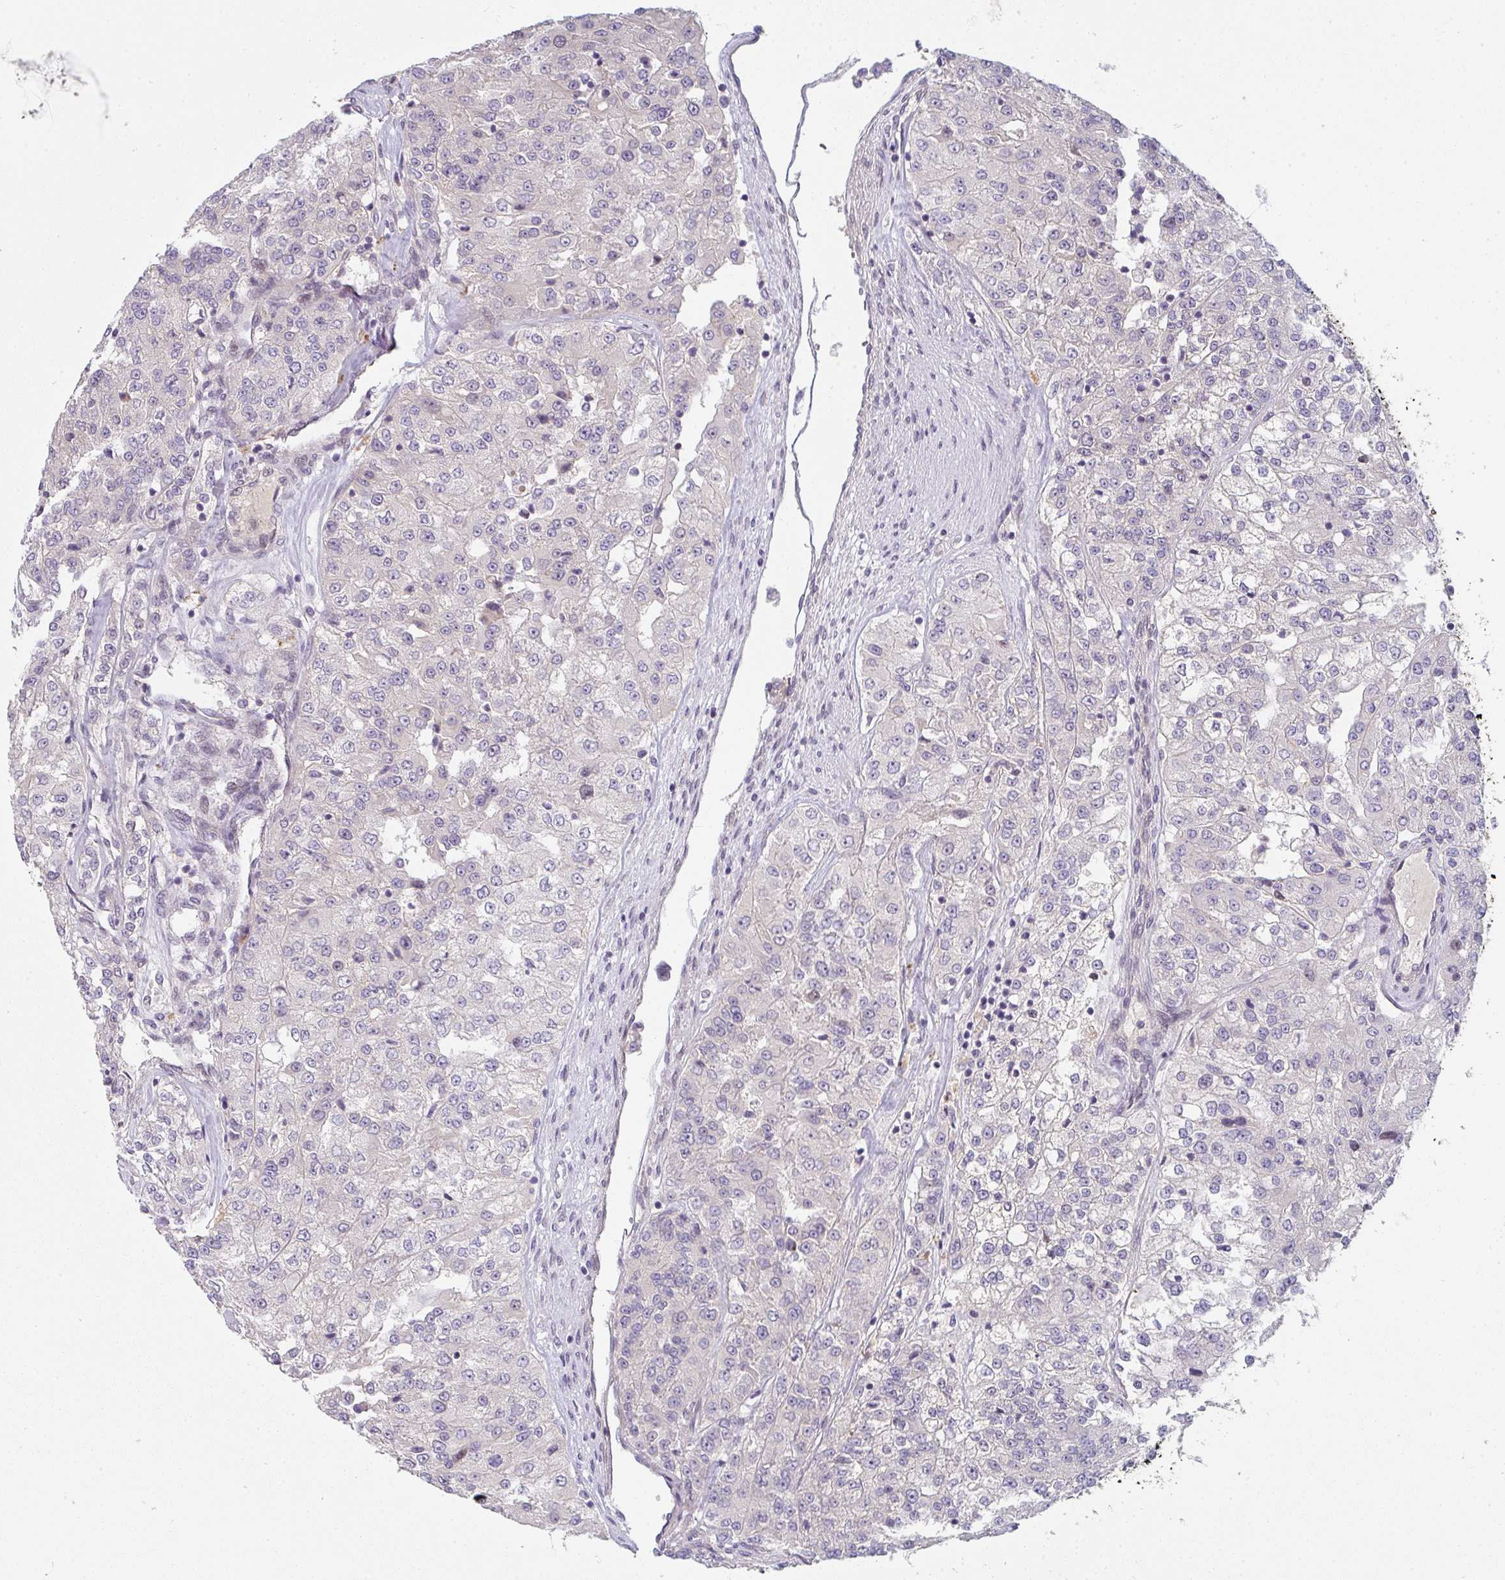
{"staining": {"intensity": "negative", "quantity": "none", "location": "none"}, "tissue": "renal cancer", "cell_type": "Tumor cells", "image_type": "cancer", "snomed": [{"axis": "morphology", "description": "Adenocarcinoma, NOS"}, {"axis": "topography", "description": "Kidney"}], "caption": "IHC photomicrograph of neoplastic tissue: human renal adenocarcinoma stained with DAB exhibits no significant protein staining in tumor cells. Brightfield microscopy of IHC stained with DAB (brown) and hematoxylin (blue), captured at high magnification.", "gene": "TNFRSF10A", "patient": {"sex": "female", "age": 63}}